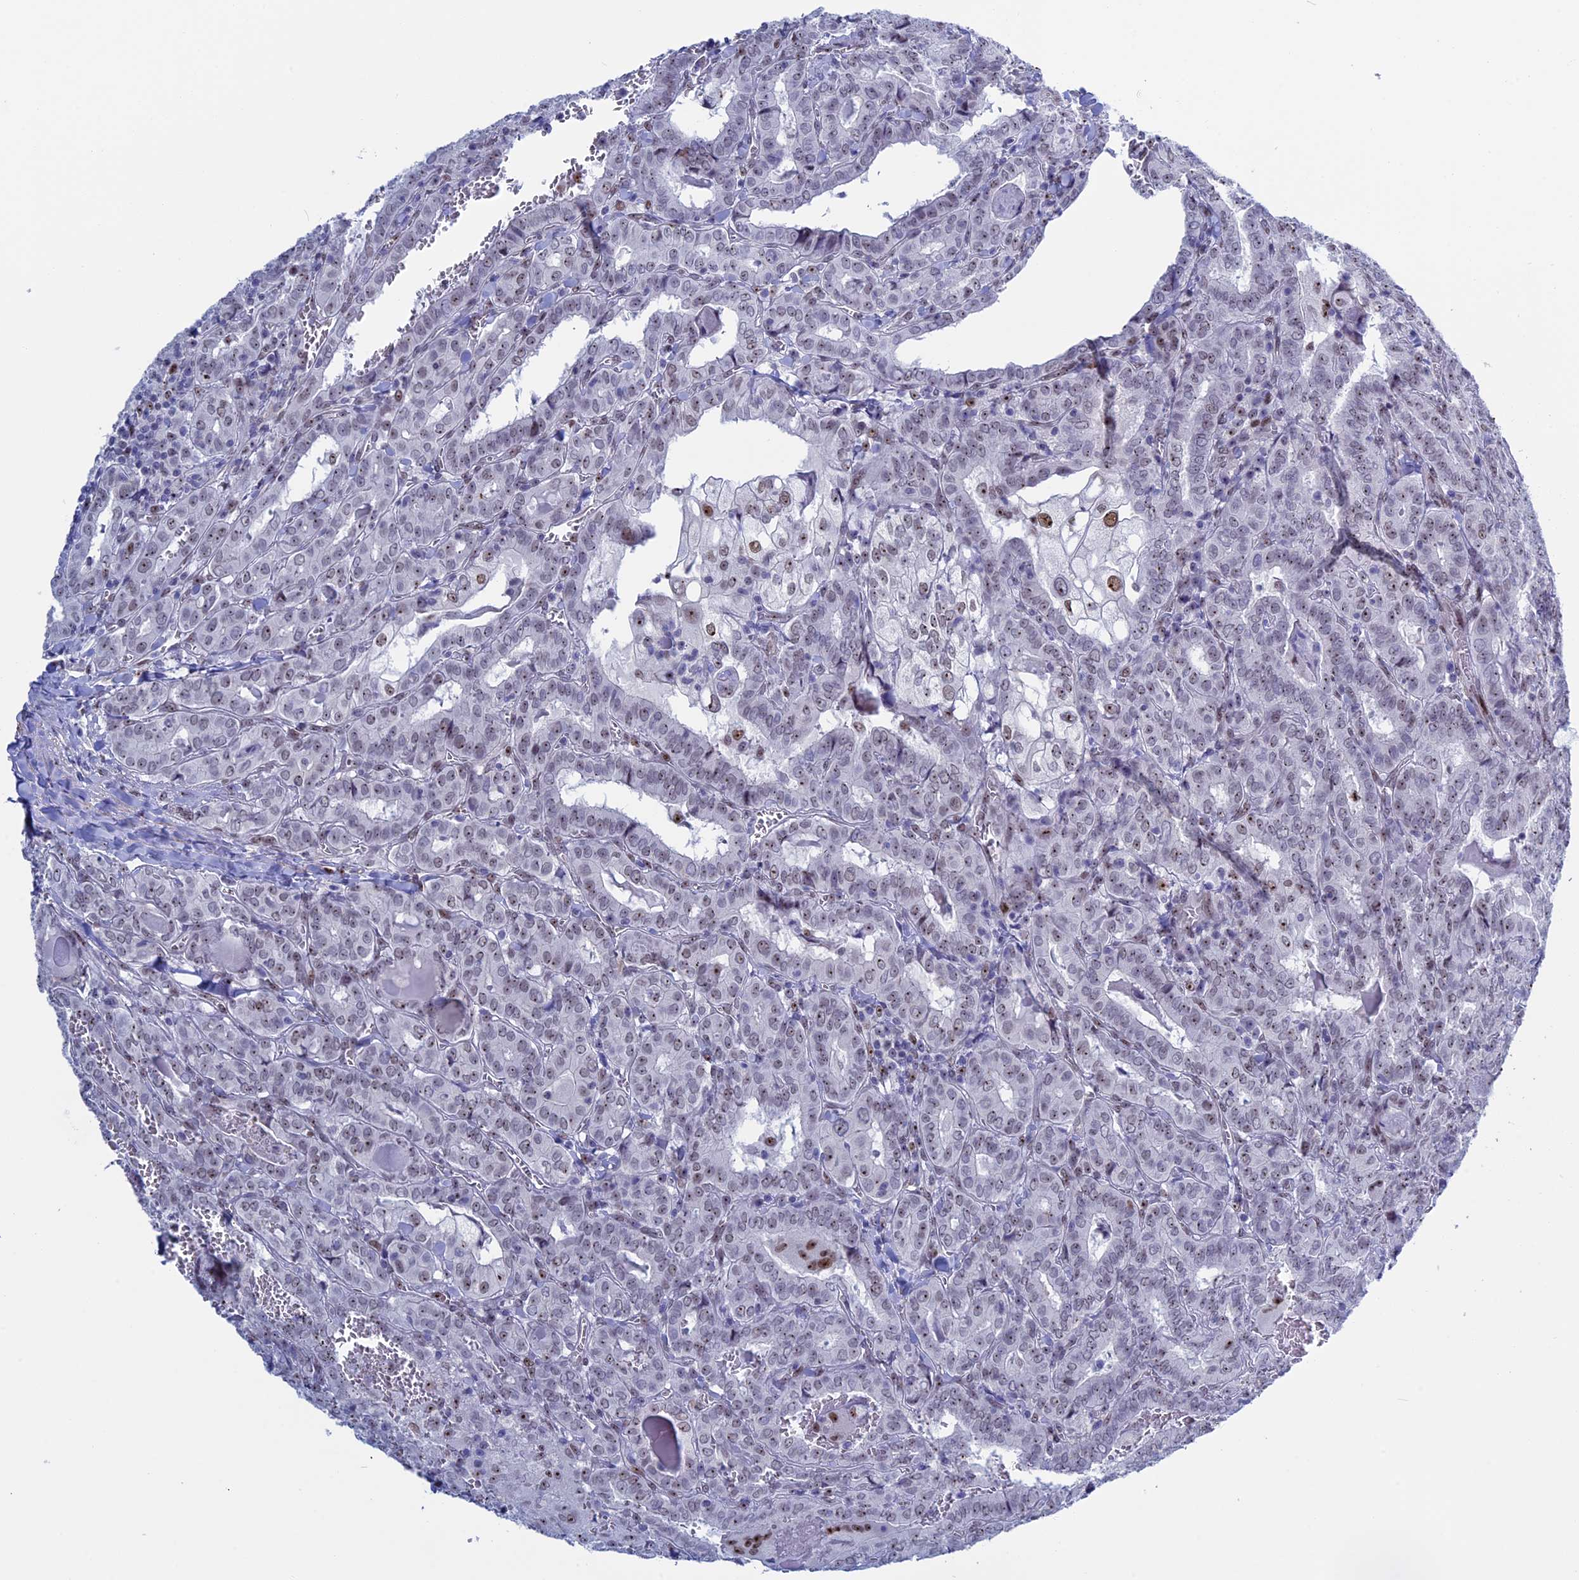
{"staining": {"intensity": "moderate", "quantity": "<25%", "location": "nuclear"}, "tissue": "thyroid cancer", "cell_type": "Tumor cells", "image_type": "cancer", "snomed": [{"axis": "morphology", "description": "Papillary adenocarcinoma, NOS"}, {"axis": "topography", "description": "Thyroid gland"}], "caption": "This image exhibits IHC staining of papillary adenocarcinoma (thyroid), with low moderate nuclear expression in approximately <25% of tumor cells.", "gene": "CCDC86", "patient": {"sex": "female", "age": 72}}